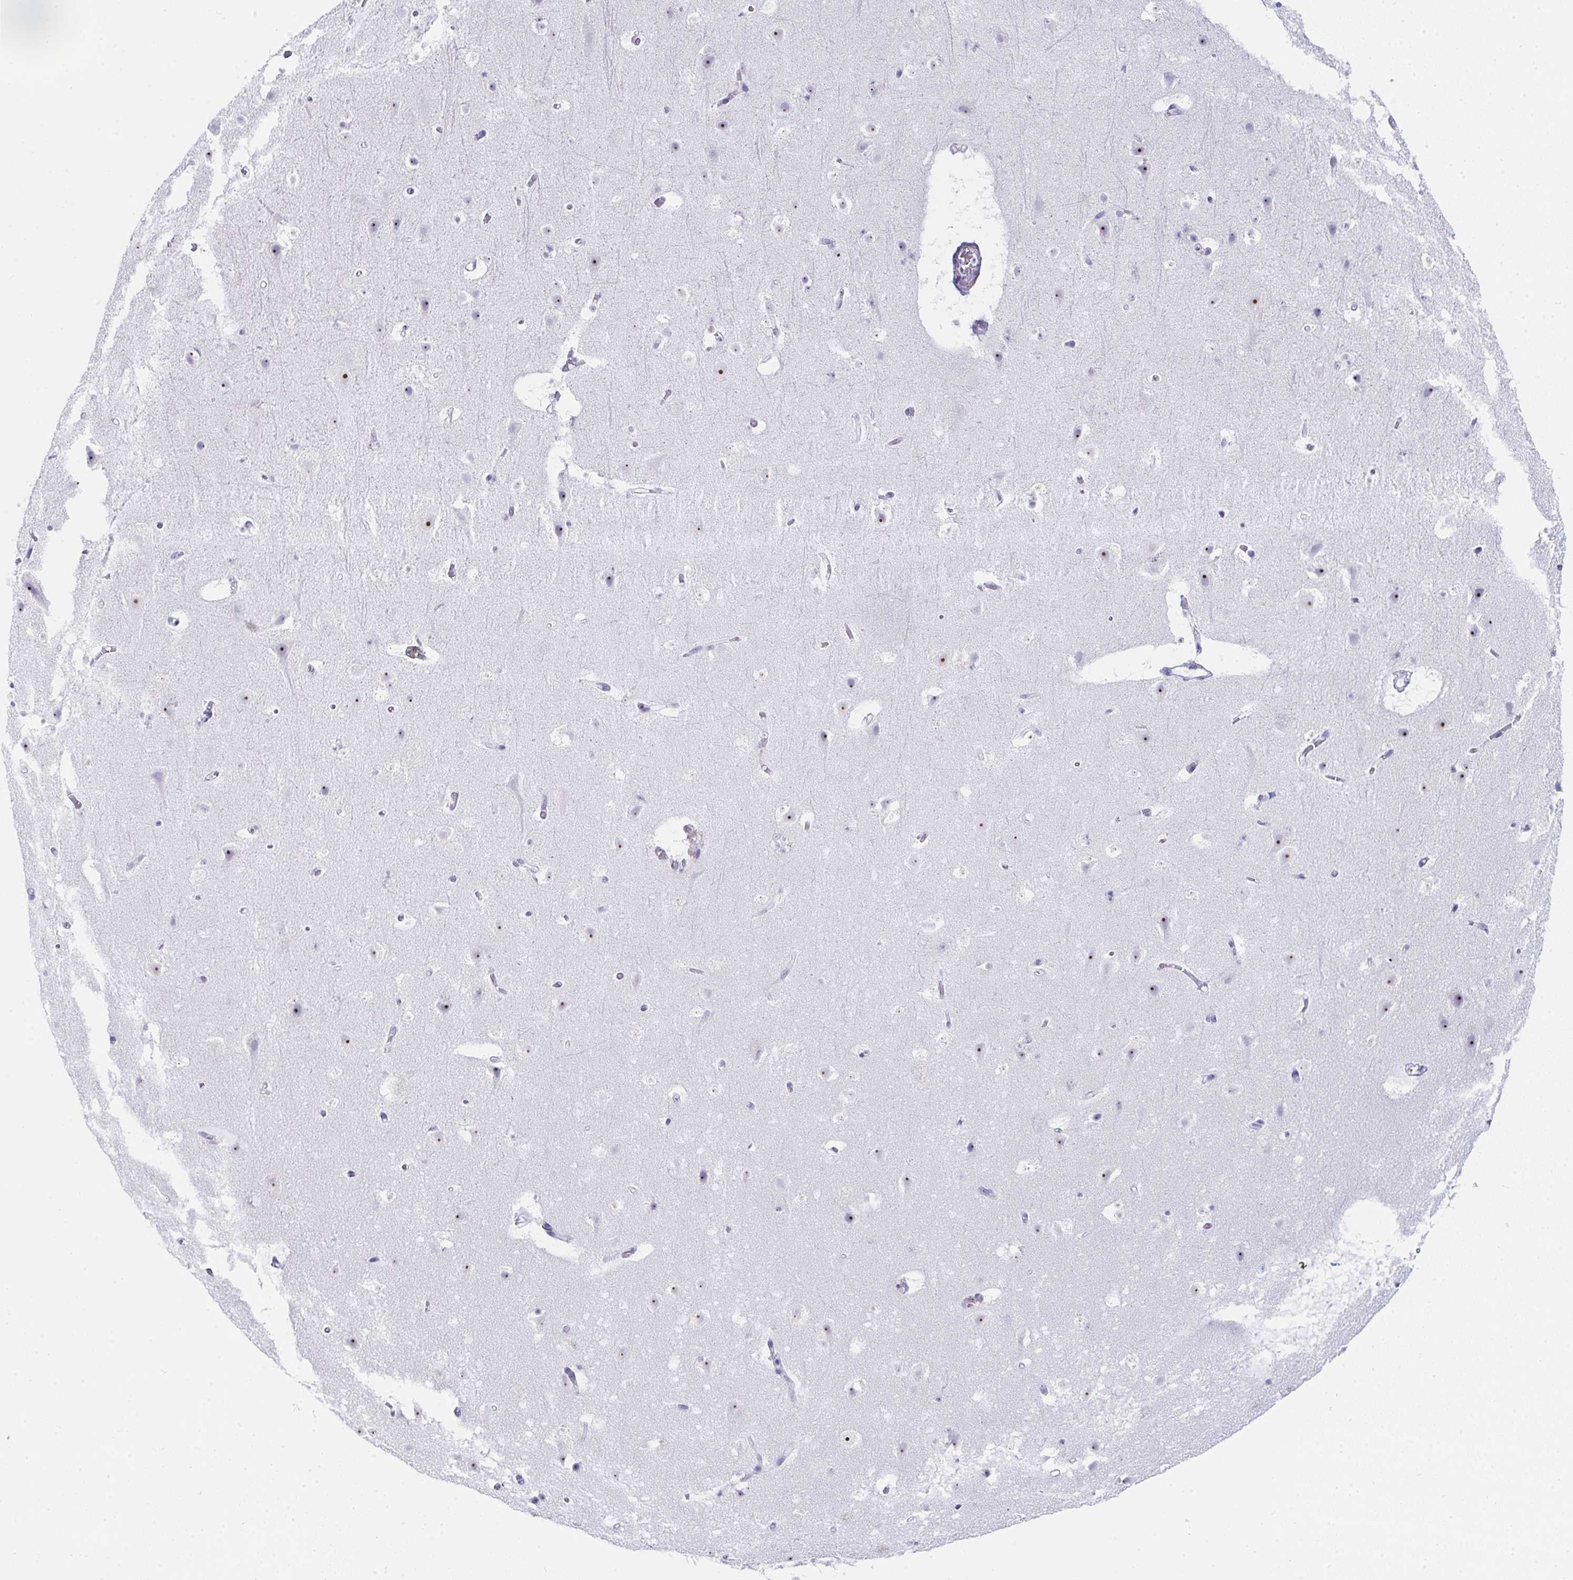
{"staining": {"intensity": "negative", "quantity": "none", "location": "none"}, "tissue": "cerebral cortex", "cell_type": "Endothelial cells", "image_type": "normal", "snomed": [{"axis": "morphology", "description": "Normal tissue, NOS"}, {"axis": "topography", "description": "Cerebral cortex"}], "caption": "This histopathology image is of benign cerebral cortex stained with immunohistochemistry (IHC) to label a protein in brown with the nuclei are counter-stained blue. There is no staining in endothelial cells. Nuclei are stained in blue.", "gene": "NOP10", "patient": {"sex": "female", "age": 42}}